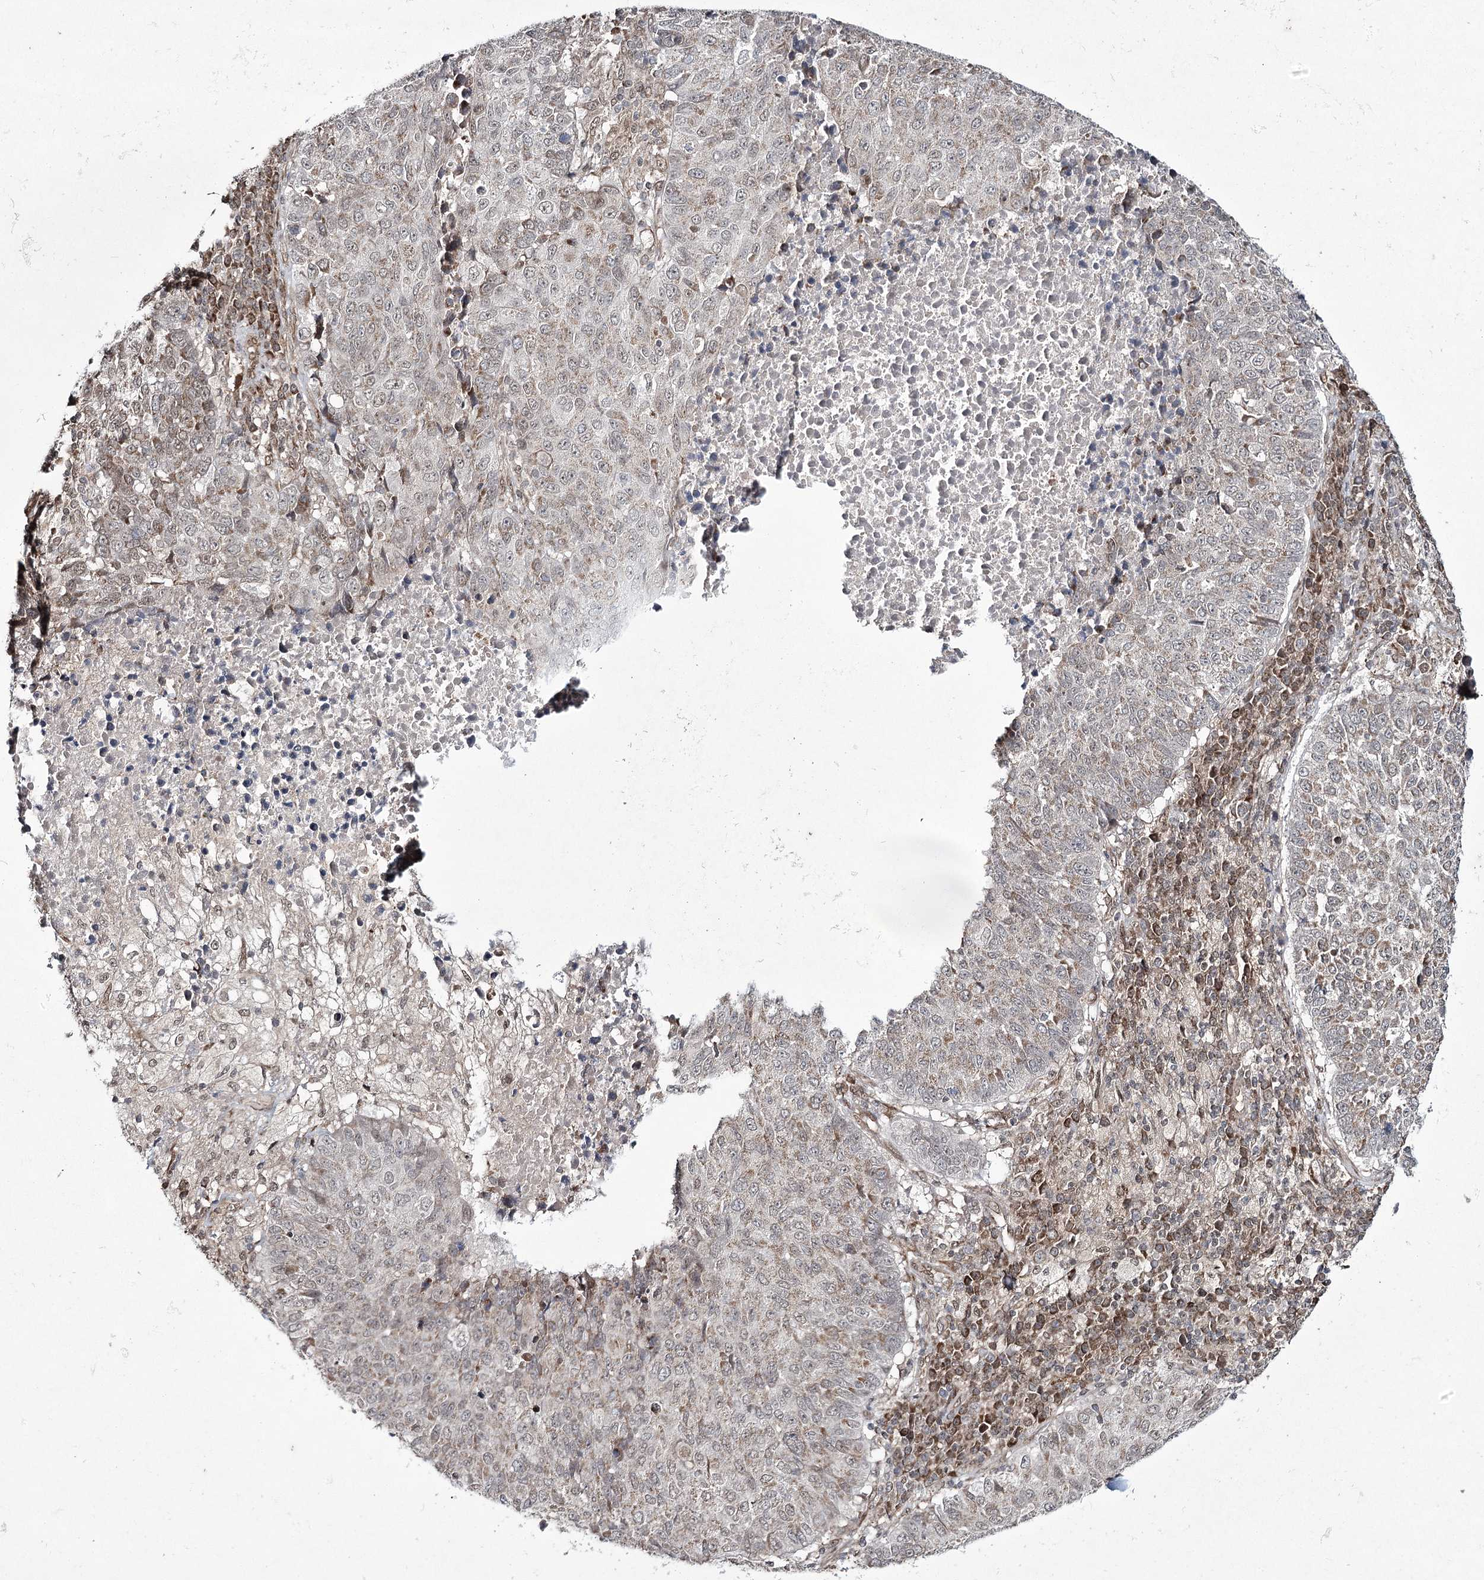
{"staining": {"intensity": "weak", "quantity": "25%-75%", "location": "cytoplasmic/membranous"}, "tissue": "lung cancer", "cell_type": "Tumor cells", "image_type": "cancer", "snomed": [{"axis": "morphology", "description": "Squamous cell carcinoma, NOS"}, {"axis": "topography", "description": "Lung"}], "caption": "Lung squamous cell carcinoma stained for a protein (brown) reveals weak cytoplasmic/membranous positive positivity in about 25%-75% of tumor cells.", "gene": "TRNT1", "patient": {"sex": "male", "age": 73}}